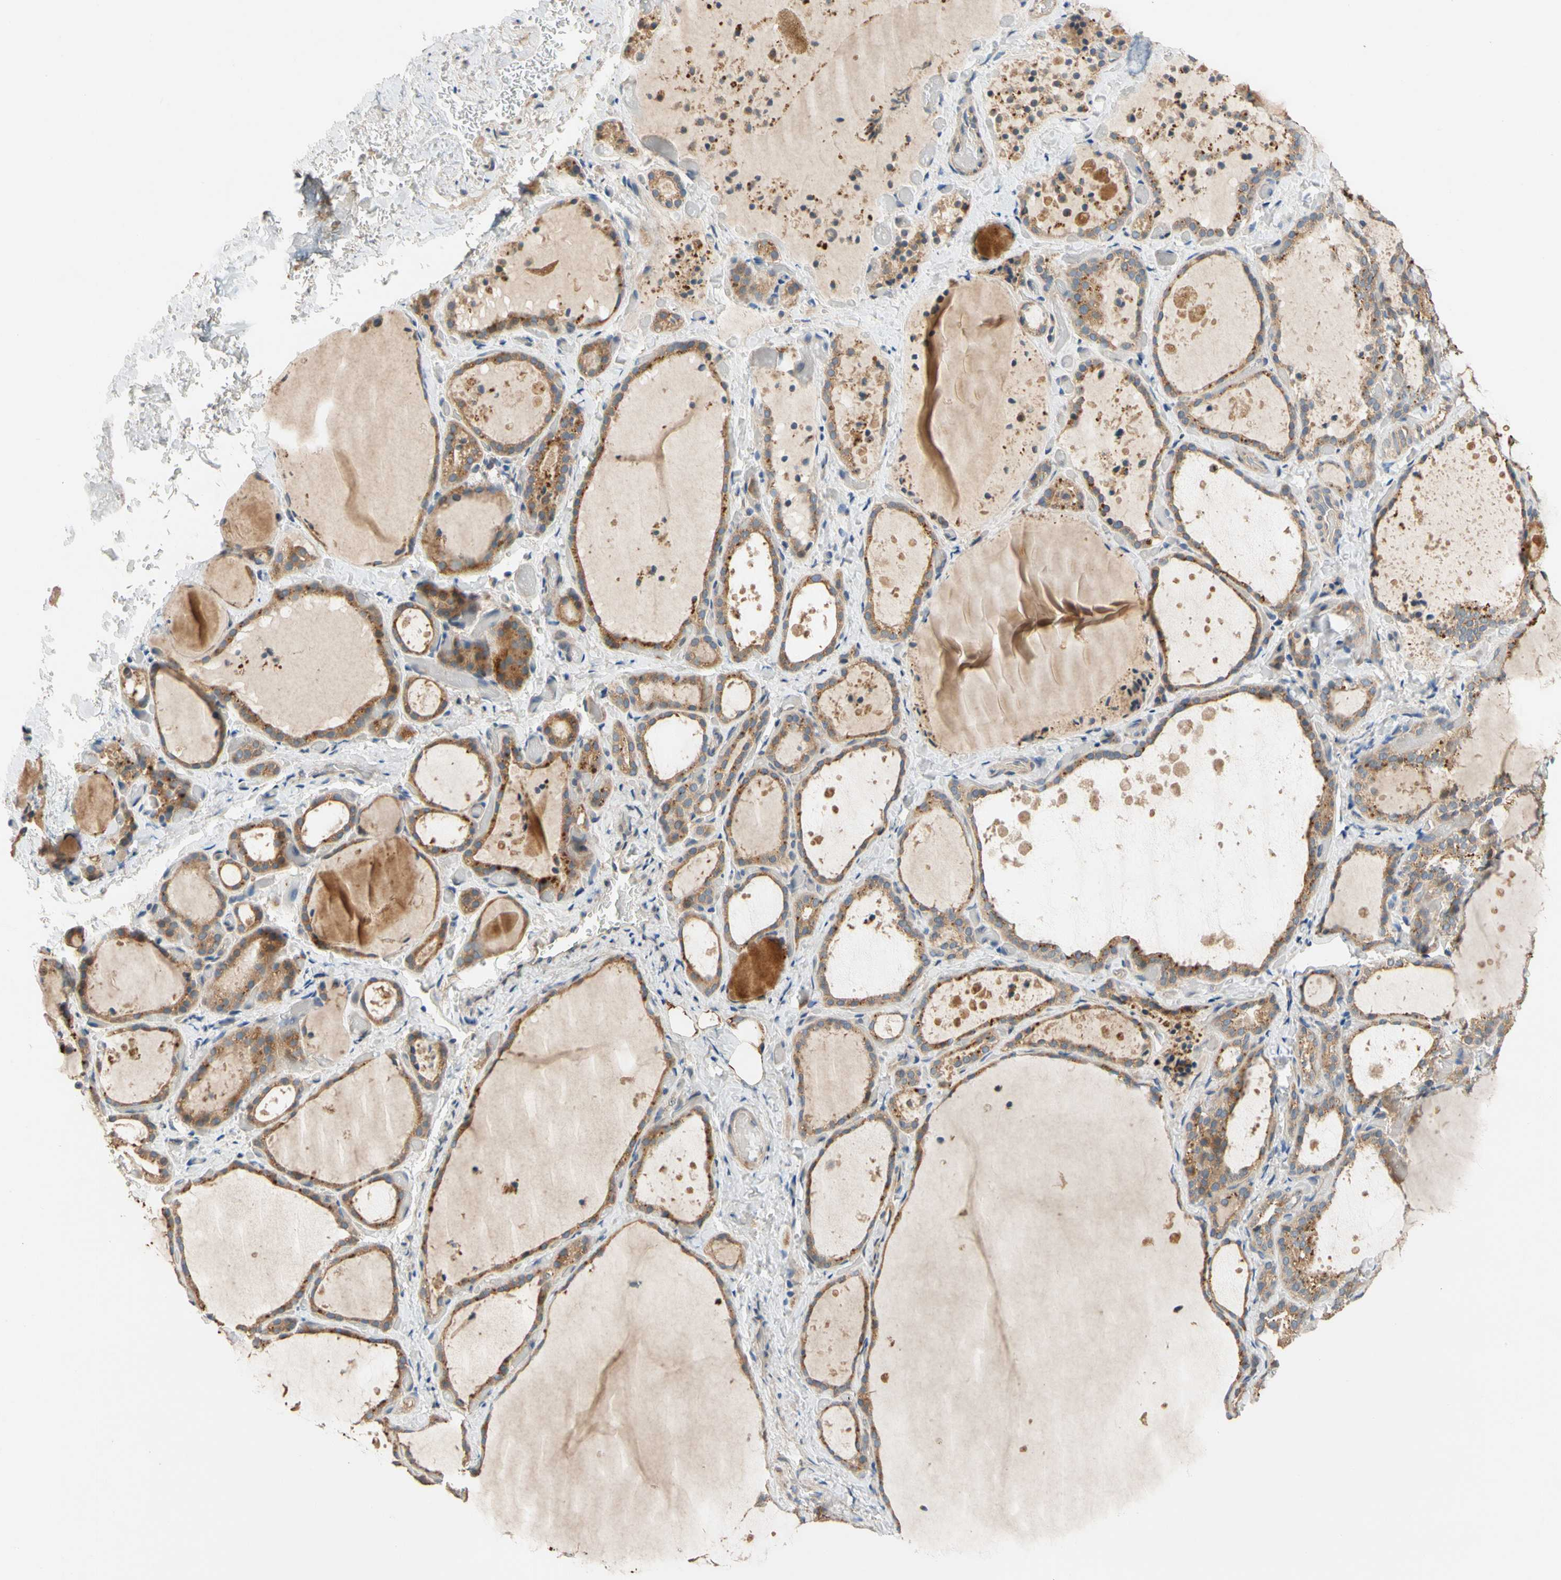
{"staining": {"intensity": "strong", "quantity": "25%-75%", "location": "cytoplasmic/membranous"}, "tissue": "thyroid gland", "cell_type": "Glandular cells", "image_type": "normal", "snomed": [{"axis": "morphology", "description": "Normal tissue, NOS"}, {"axis": "topography", "description": "Thyroid gland"}], "caption": "Immunohistochemistry image of benign human thyroid gland stained for a protein (brown), which displays high levels of strong cytoplasmic/membranous expression in about 25%-75% of glandular cells.", "gene": "USP12", "patient": {"sex": "female", "age": 44}}